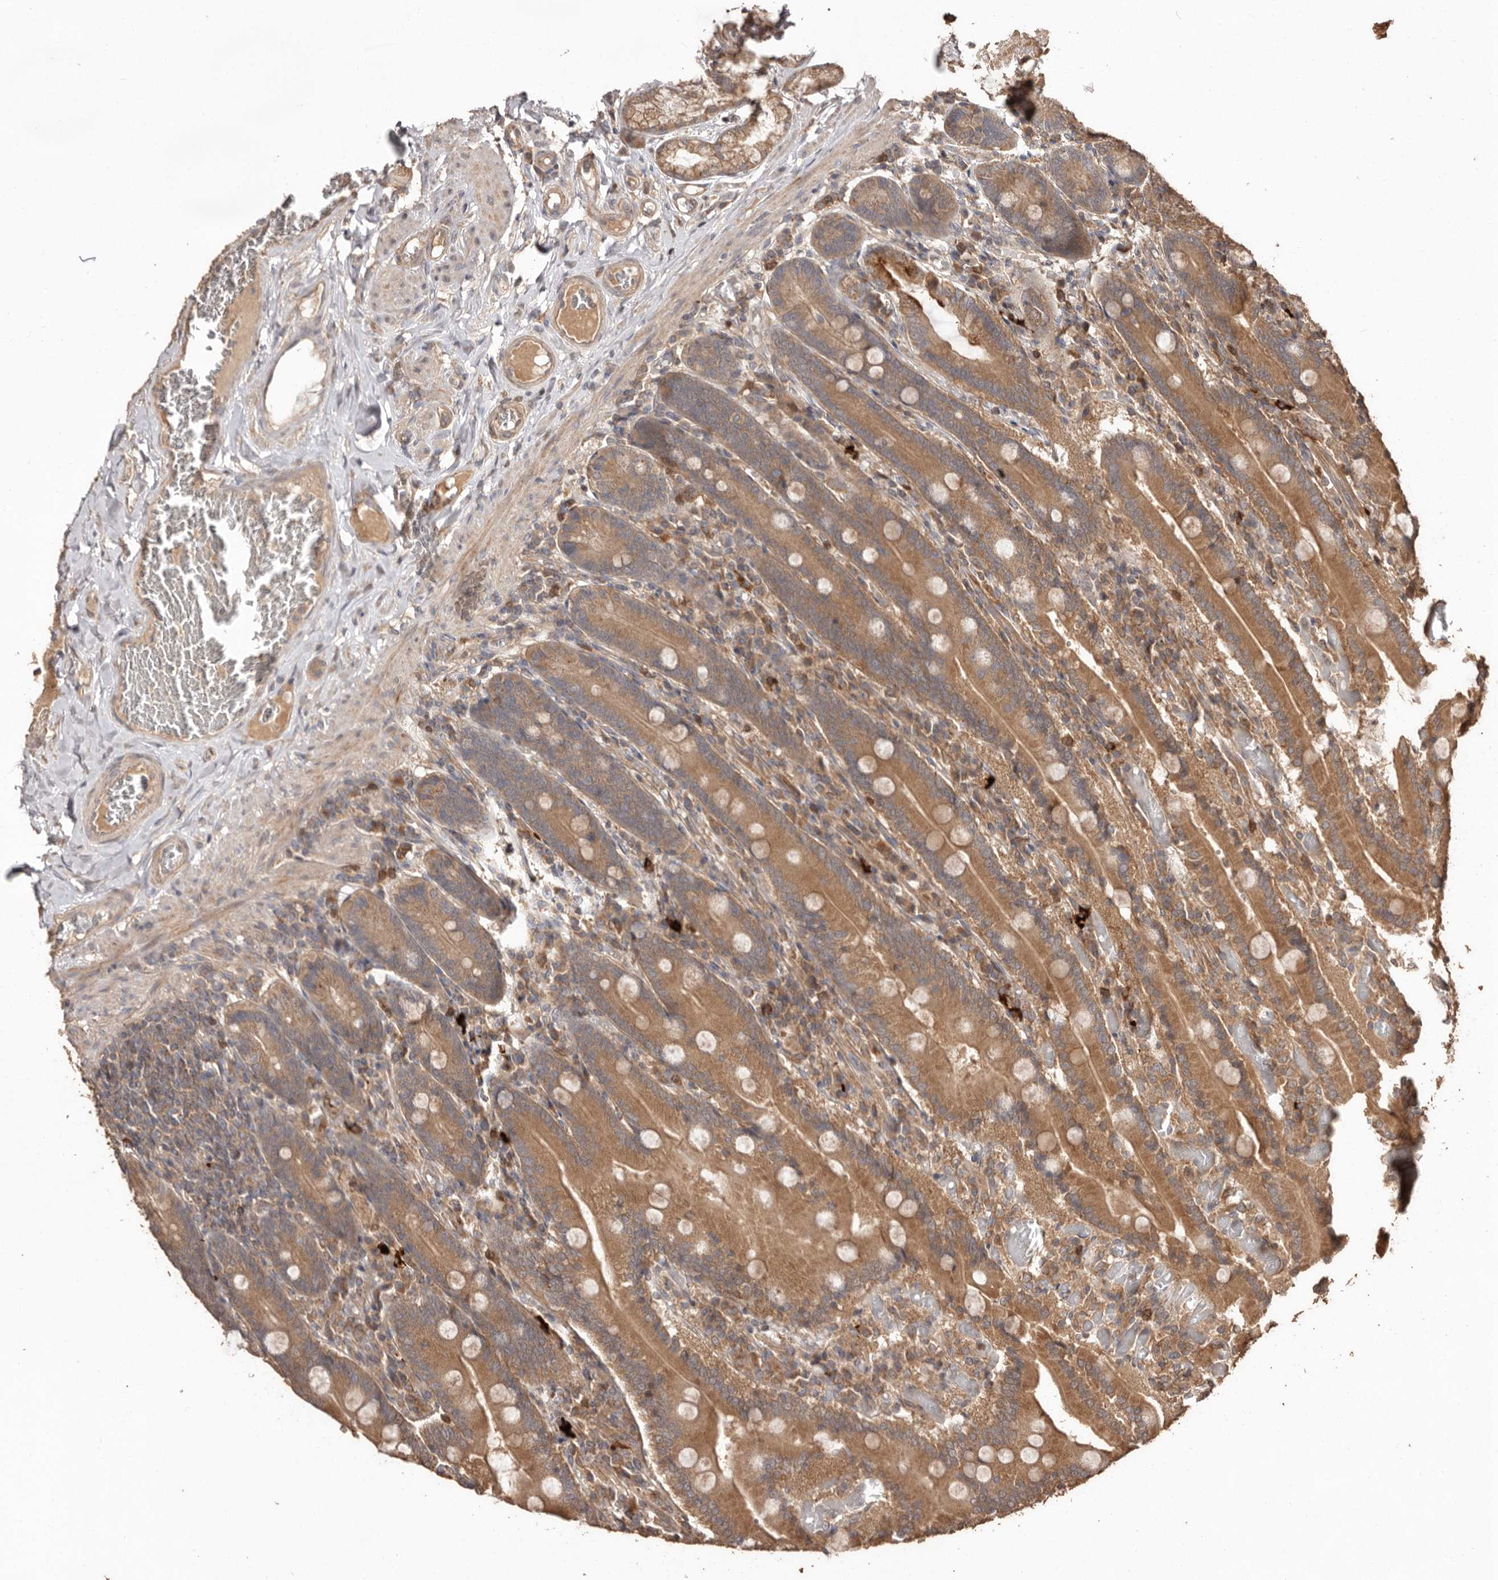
{"staining": {"intensity": "moderate", "quantity": ">75%", "location": "cytoplasmic/membranous"}, "tissue": "duodenum", "cell_type": "Glandular cells", "image_type": "normal", "snomed": [{"axis": "morphology", "description": "Normal tissue, NOS"}, {"axis": "topography", "description": "Duodenum"}], "caption": "A micrograph of duodenum stained for a protein reveals moderate cytoplasmic/membranous brown staining in glandular cells.", "gene": "RWDD1", "patient": {"sex": "female", "age": 62}}